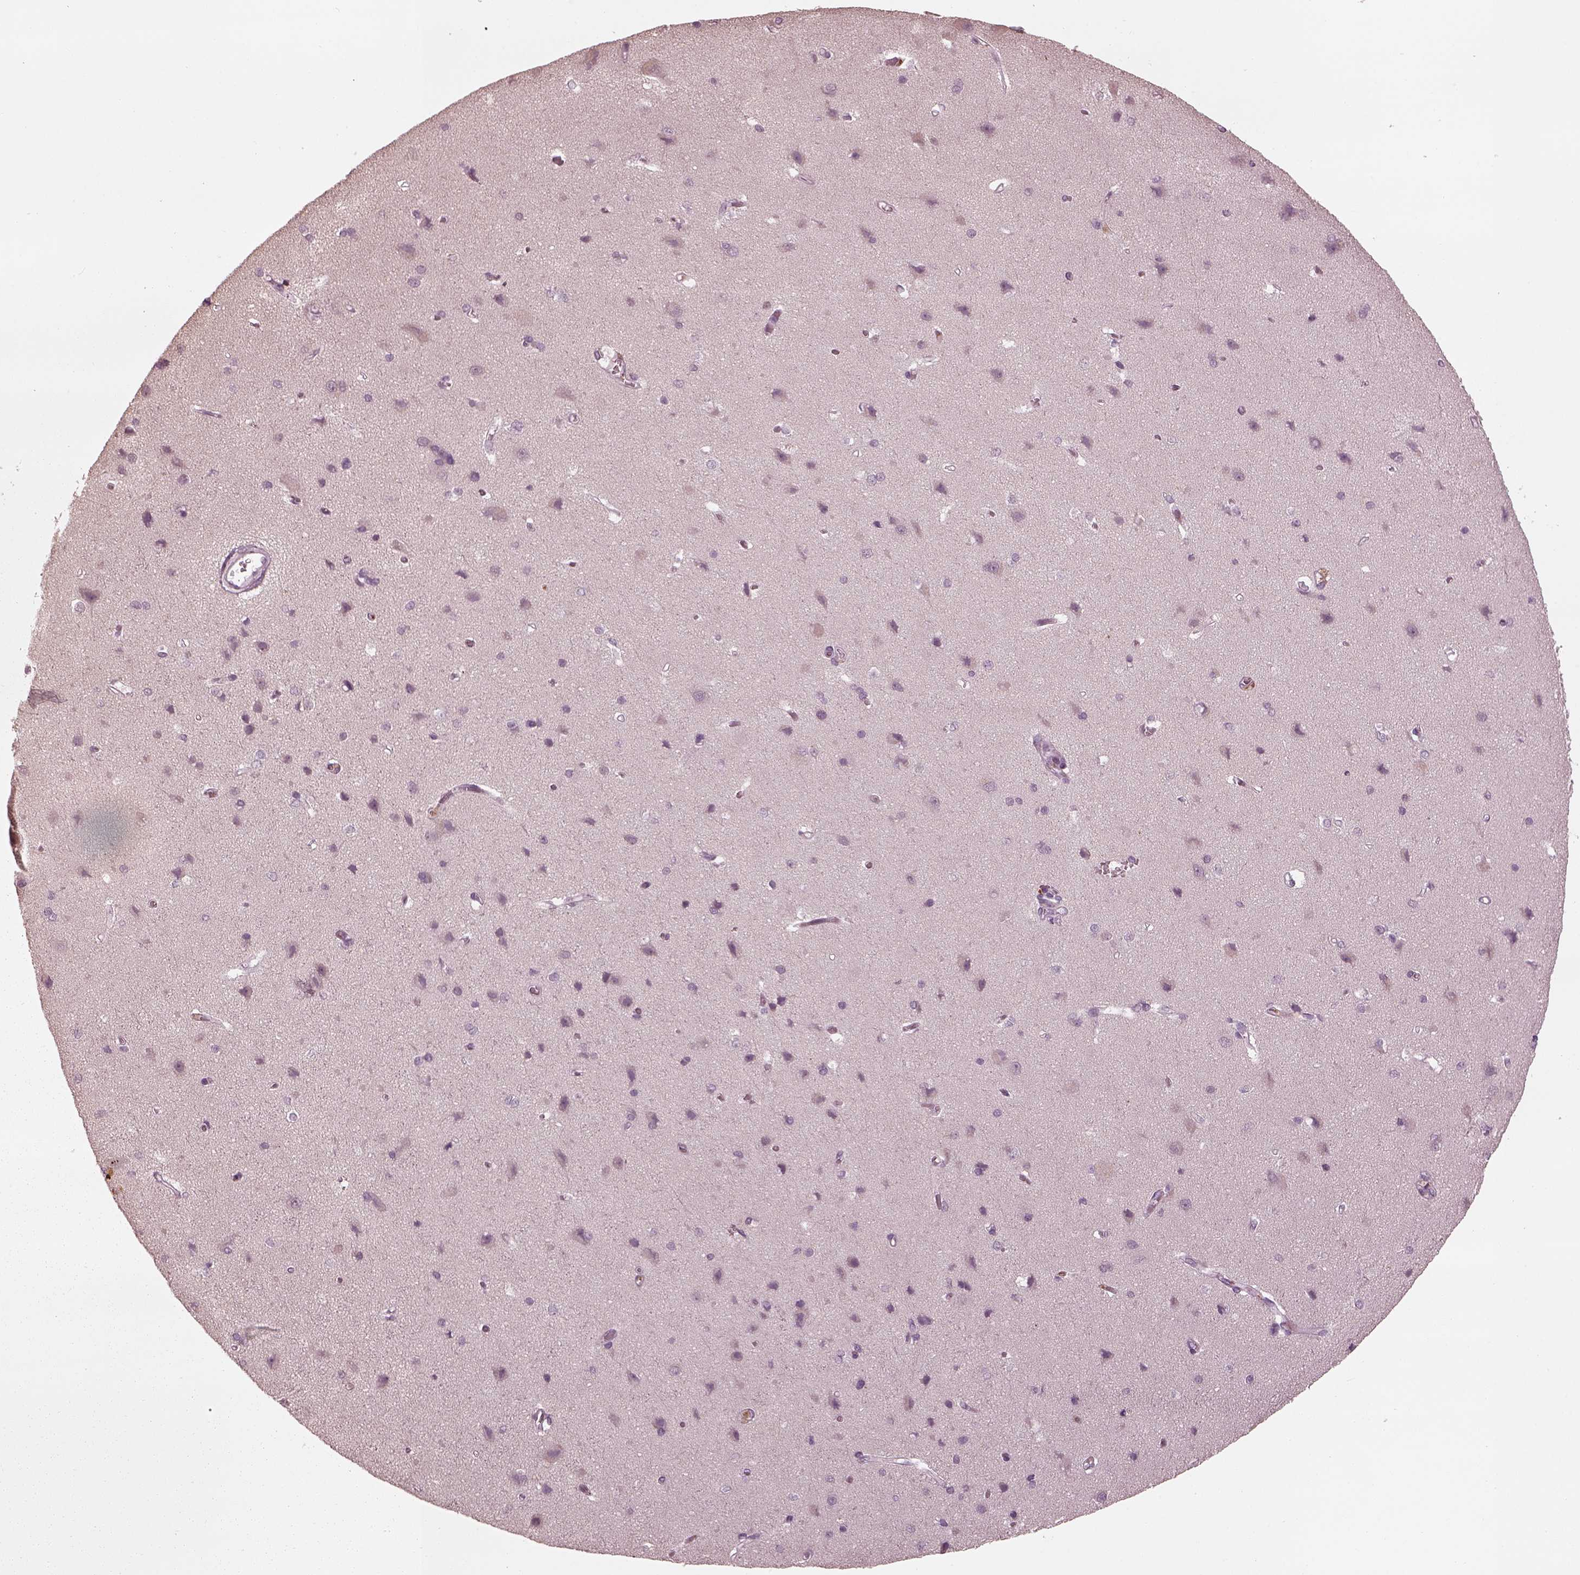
{"staining": {"intensity": "negative", "quantity": "none", "location": "none"}, "tissue": "cerebral cortex", "cell_type": "Endothelial cells", "image_type": "normal", "snomed": [{"axis": "morphology", "description": "Normal tissue, NOS"}, {"axis": "topography", "description": "Cerebral cortex"}], "caption": "This histopathology image is of benign cerebral cortex stained with immunohistochemistry to label a protein in brown with the nuclei are counter-stained blue. There is no positivity in endothelial cells. (DAB (3,3'-diaminobenzidine) immunohistochemistry (IHC) visualized using brightfield microscopy, high magnification).", "gene": "PSTPIP2", "patient": {"sex": "male", "age": 37}}